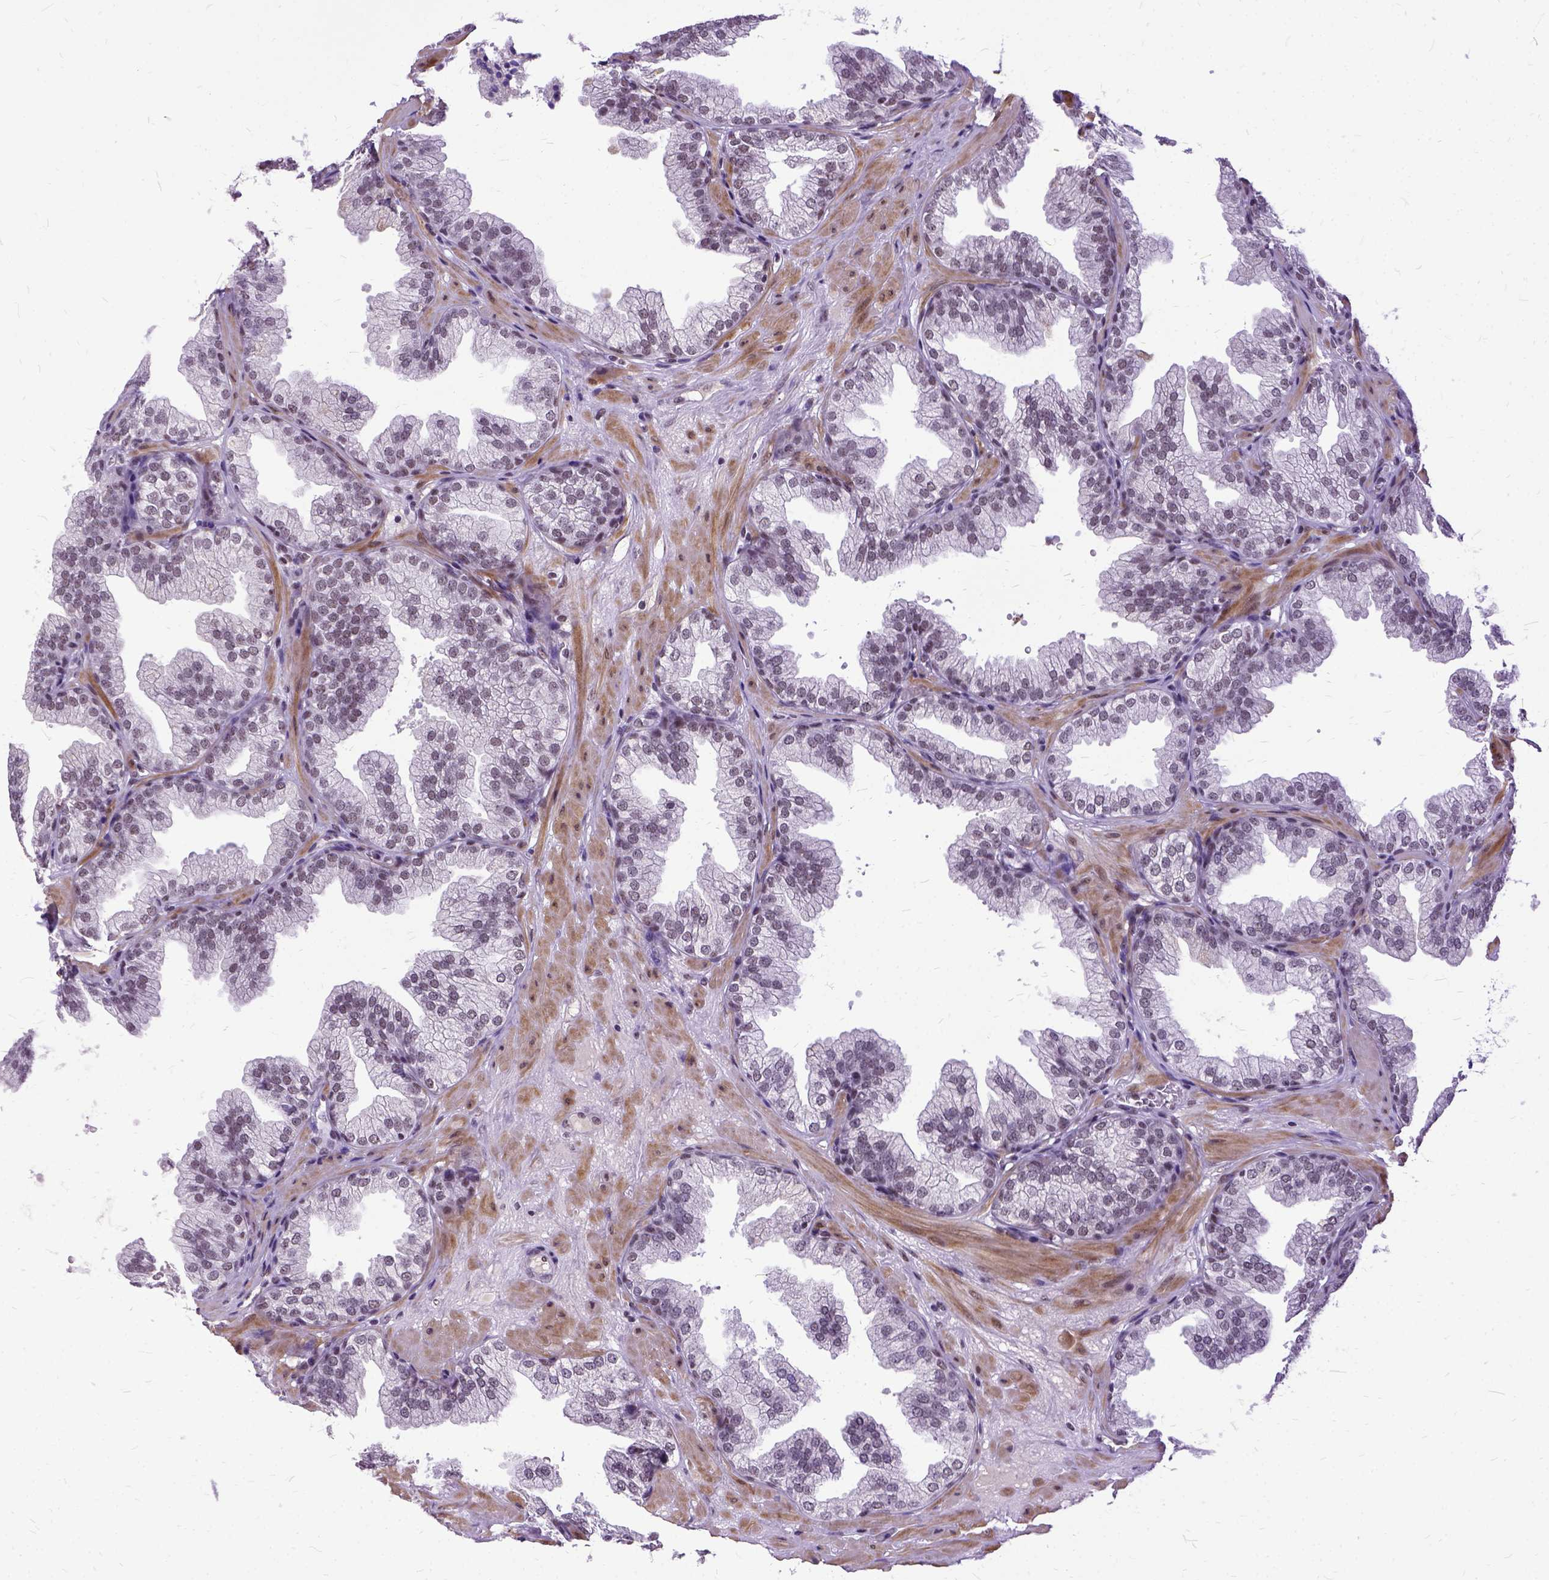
{"staining": {"intensity": "weak", "quantity": "25%-75%", "location": "nuclear"}, "tissue": "prostate", "cell_type": "Glandular cells", "image_type": "normal", "snomed": [{"axis": "morphology", "description": "Normal tissue, NOS"}, {"axis": "topography", "description": "Prostate"}], "caption": "Weak nuclear expression for a protein is appreciated in approximately 25%-75% of glandular cells of normal prostate using IHC.", "gene": "SETD1A", "patient": {"sex": "male", "age": 37}}